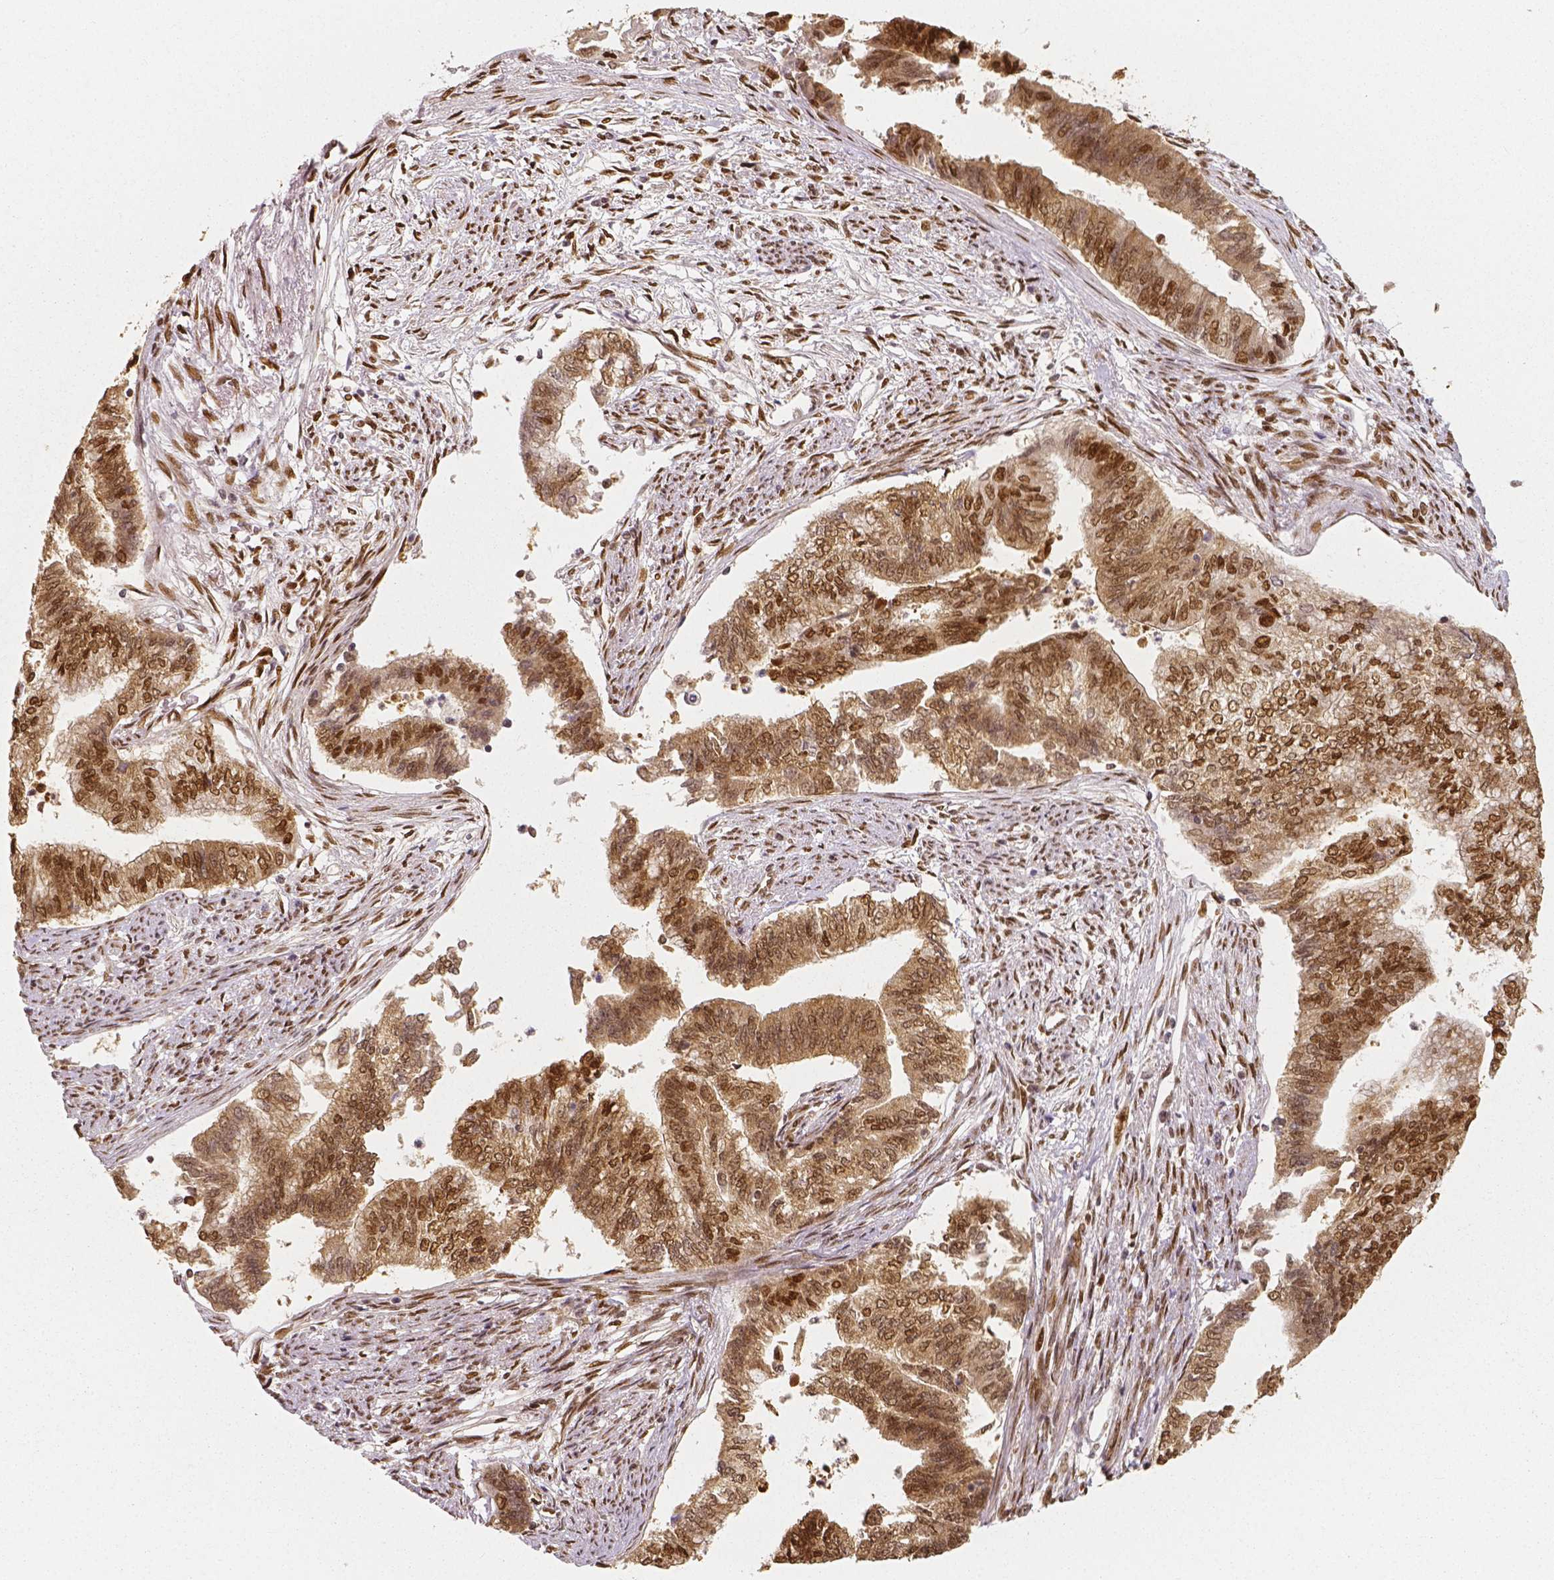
{"staining": {"intensity": "moderate", "quantity": ">75%", "location": "cytoplasmic/membranous,nuclear"}, "tissue": "endometrial cancer", "cell_type": "Tumor cells", "image_type": "cancer", "snomed": [{"axis": "morphology", "description": "Adenocarcinoma, NOS"}, {"axis": "topography", "description": "Endometrium"}], "caption": "Immunohistochemical staining of human adenocarcinoma (endometrial) exhibits medium levels of moderate cytoplasmic/membranous and nuclear positivity in about >75% of tumor cells.", "gene": "NUCKS1", "patient": {"sex": "female", "age": 65}}